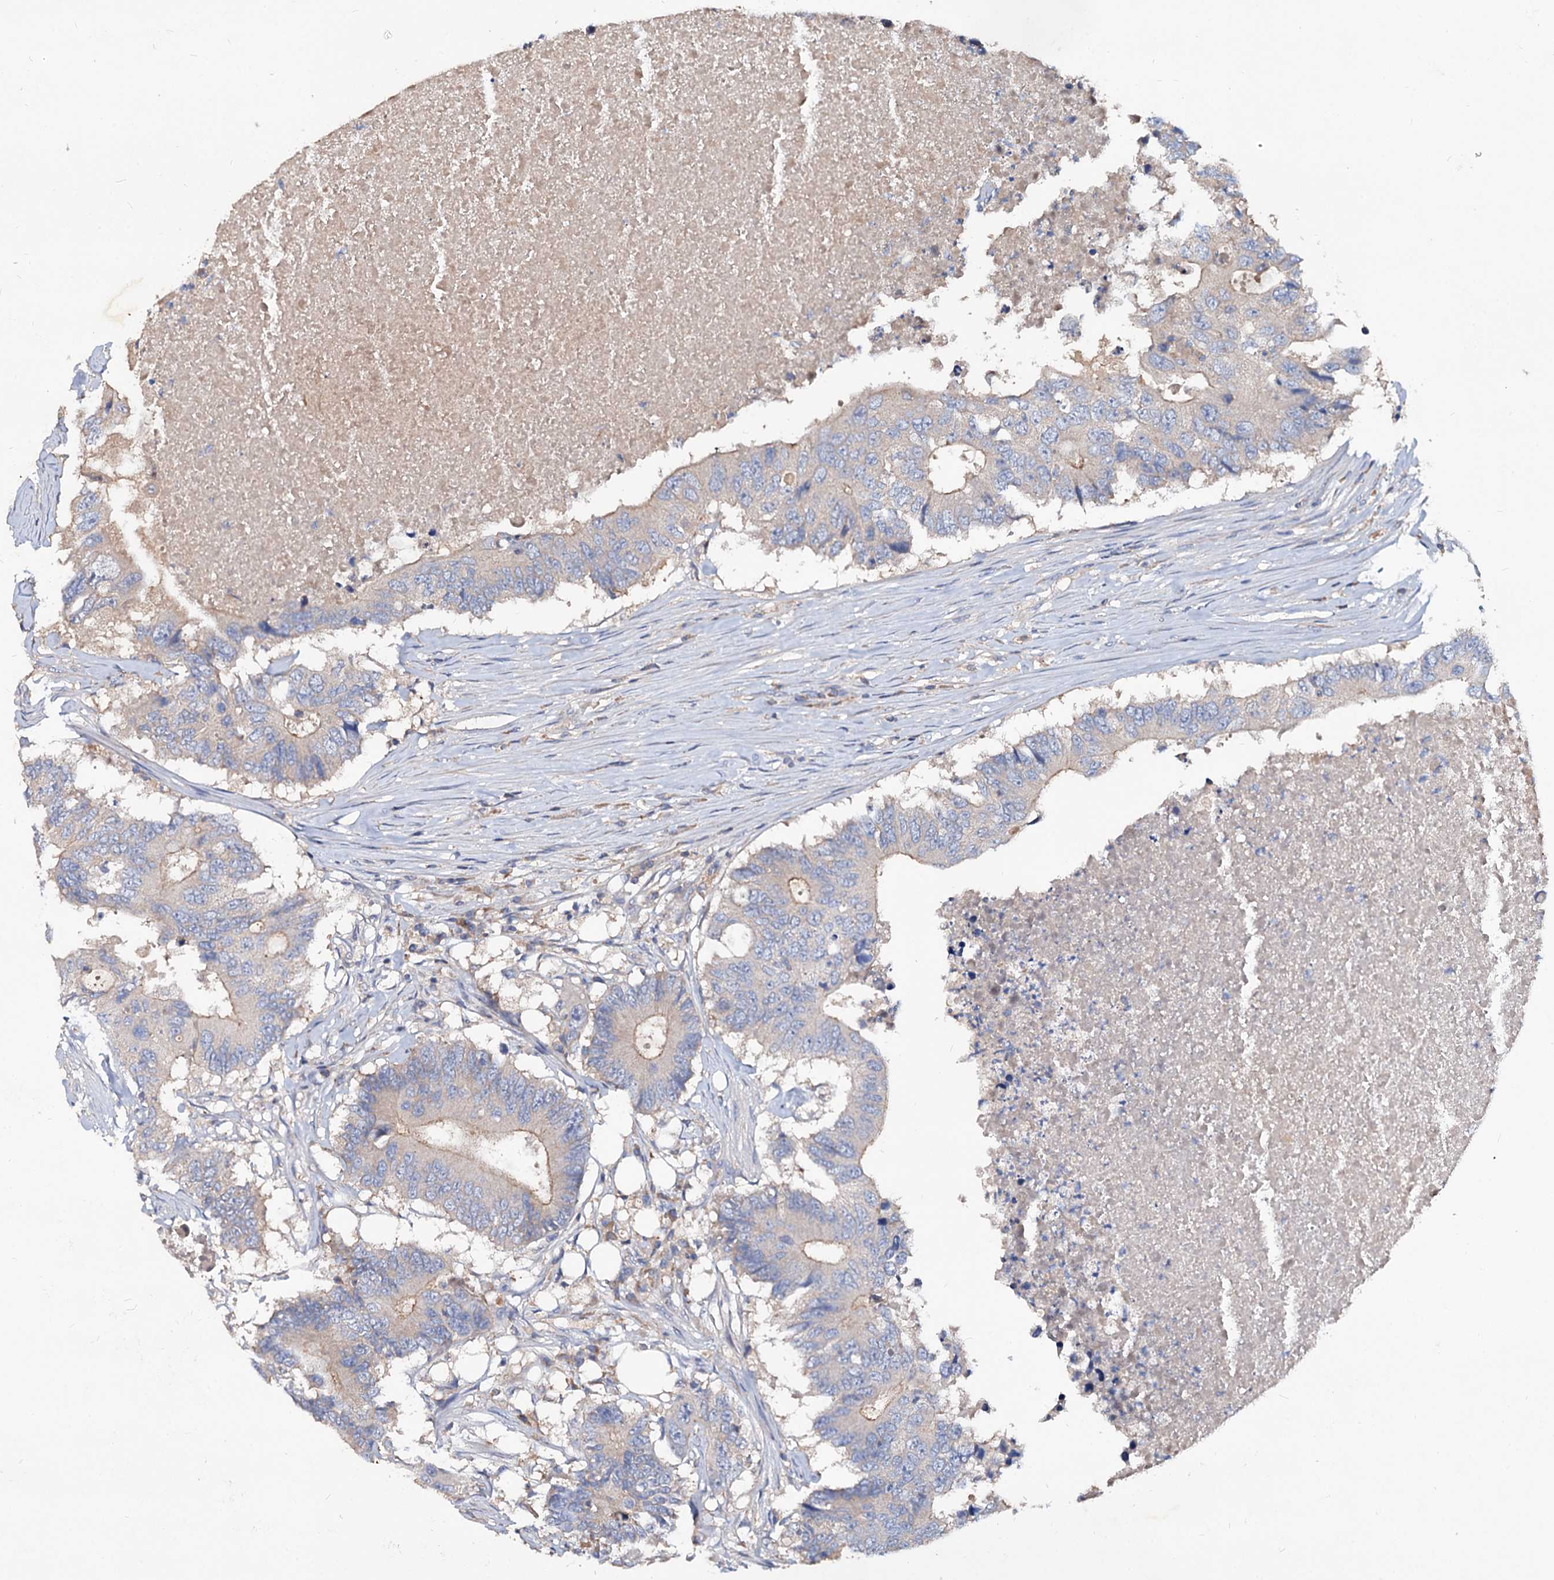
{"staining": {"intensity": "weak", "quantity": "<25%", "location": "cytoplasmic/membranous"}, "tissue": "colorectal cancer", "cell_type": "Tumor cells", "image_type": "cancer", "snomed": [{"axis": "morphology", "description": "Adenocarcinoma, NOS"}, {"axis": "topography", "description": "Colon"}], "caption": "IHC of human colorectal adenocarcinoma shows no expression in tumor cells.", "gene": "ACY3", "patient": {"sex": "male", "age": 71}}